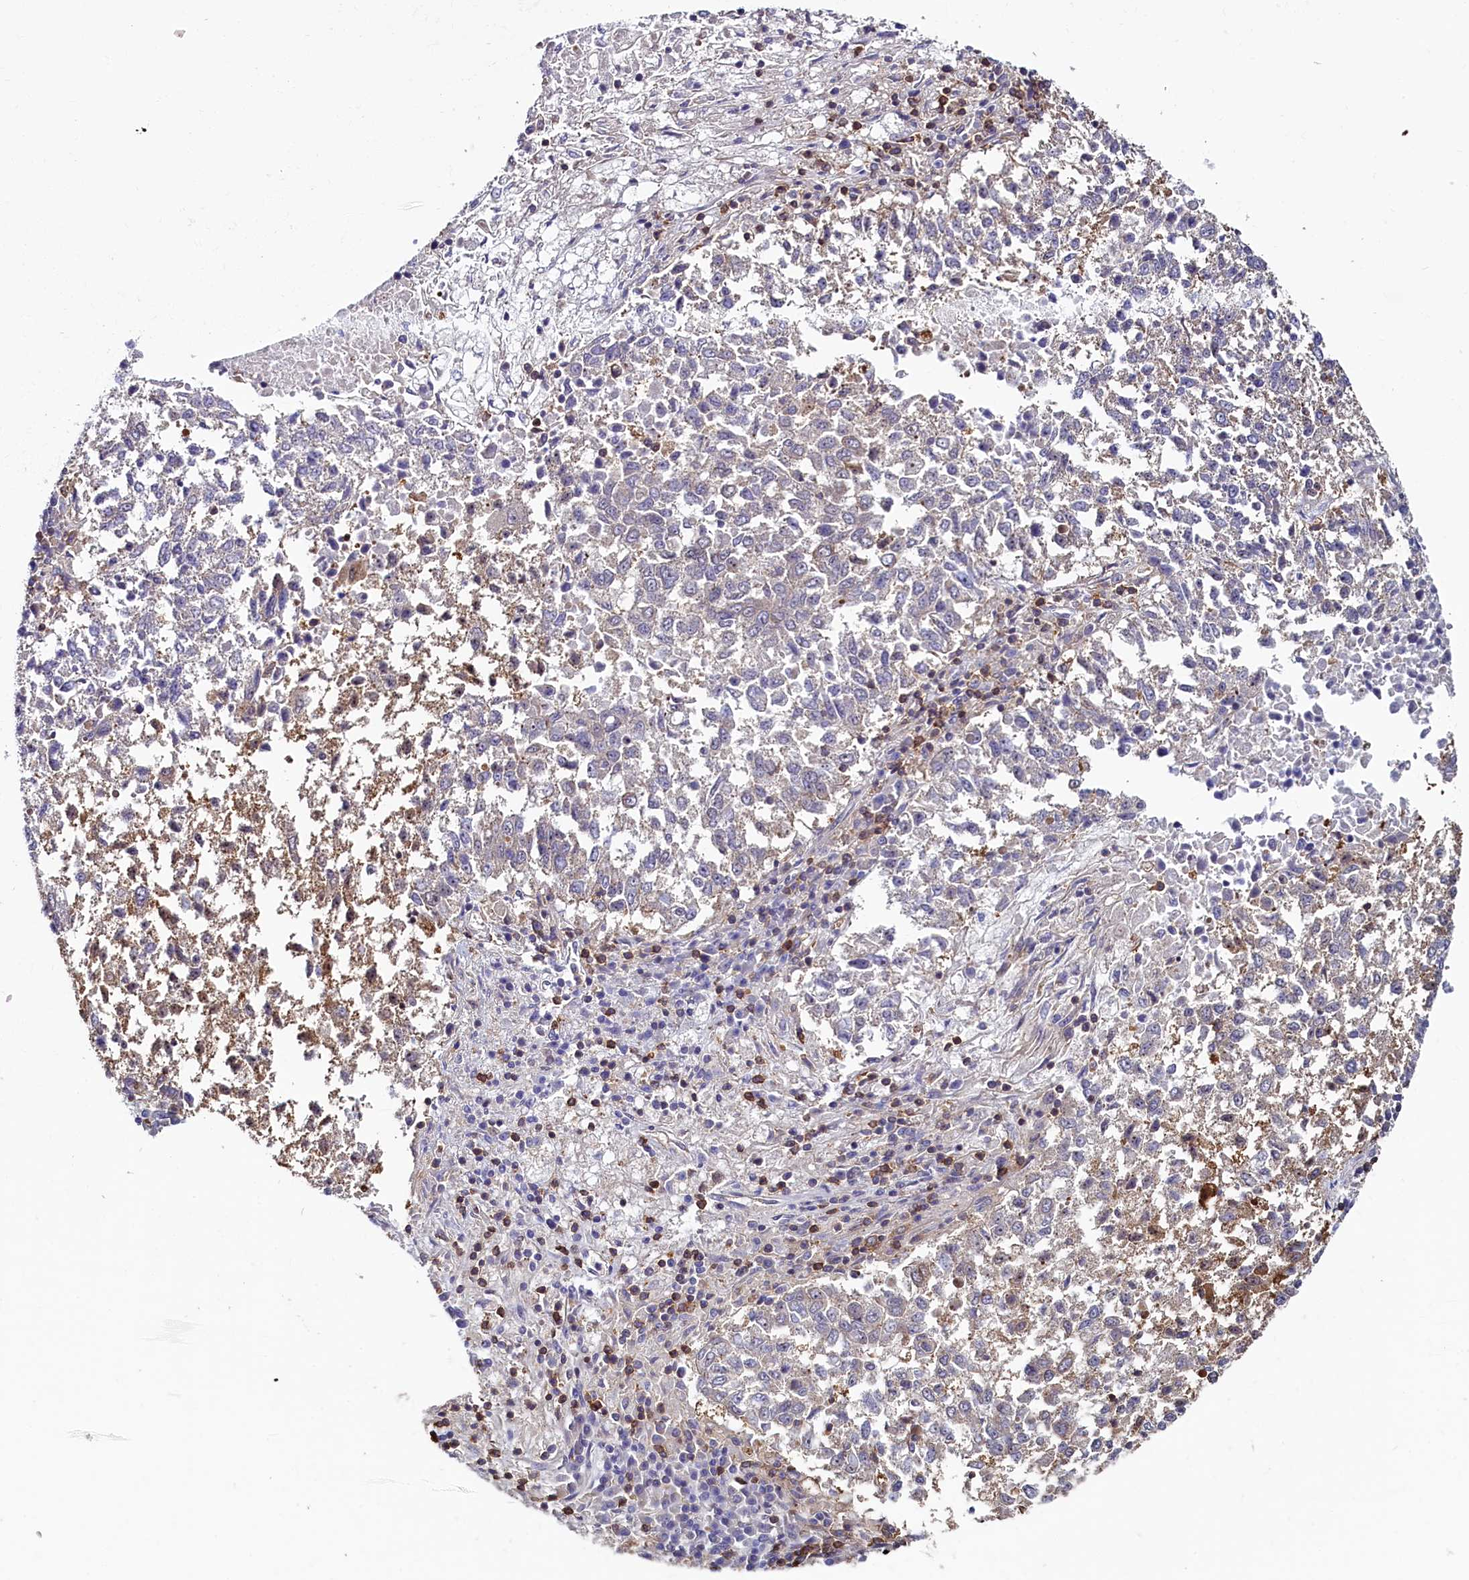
{"staining": {"intensity": "weak", "quantity": "<25%", "location": "cytoplasmic/membranous"}, "tissue": "lung cancer", "cell_type": "Tumor cells", "image_type": "cancer", "snomed": [{"axis": "morphology", "description": "Squamous cell carcinoma, NOS"}, {"axis": "topography", "description": "Lung"}], "caption": "Immunohistochemistry image of human squamous cell carcinoma (lung) stained for a protein (brown), which reveals no expression in tumor cells. (DAB immunohistochemistry (IHC), high magnification).", "gene": "CIAPIN1", "patient": {"sex": "male", "age": 73}}